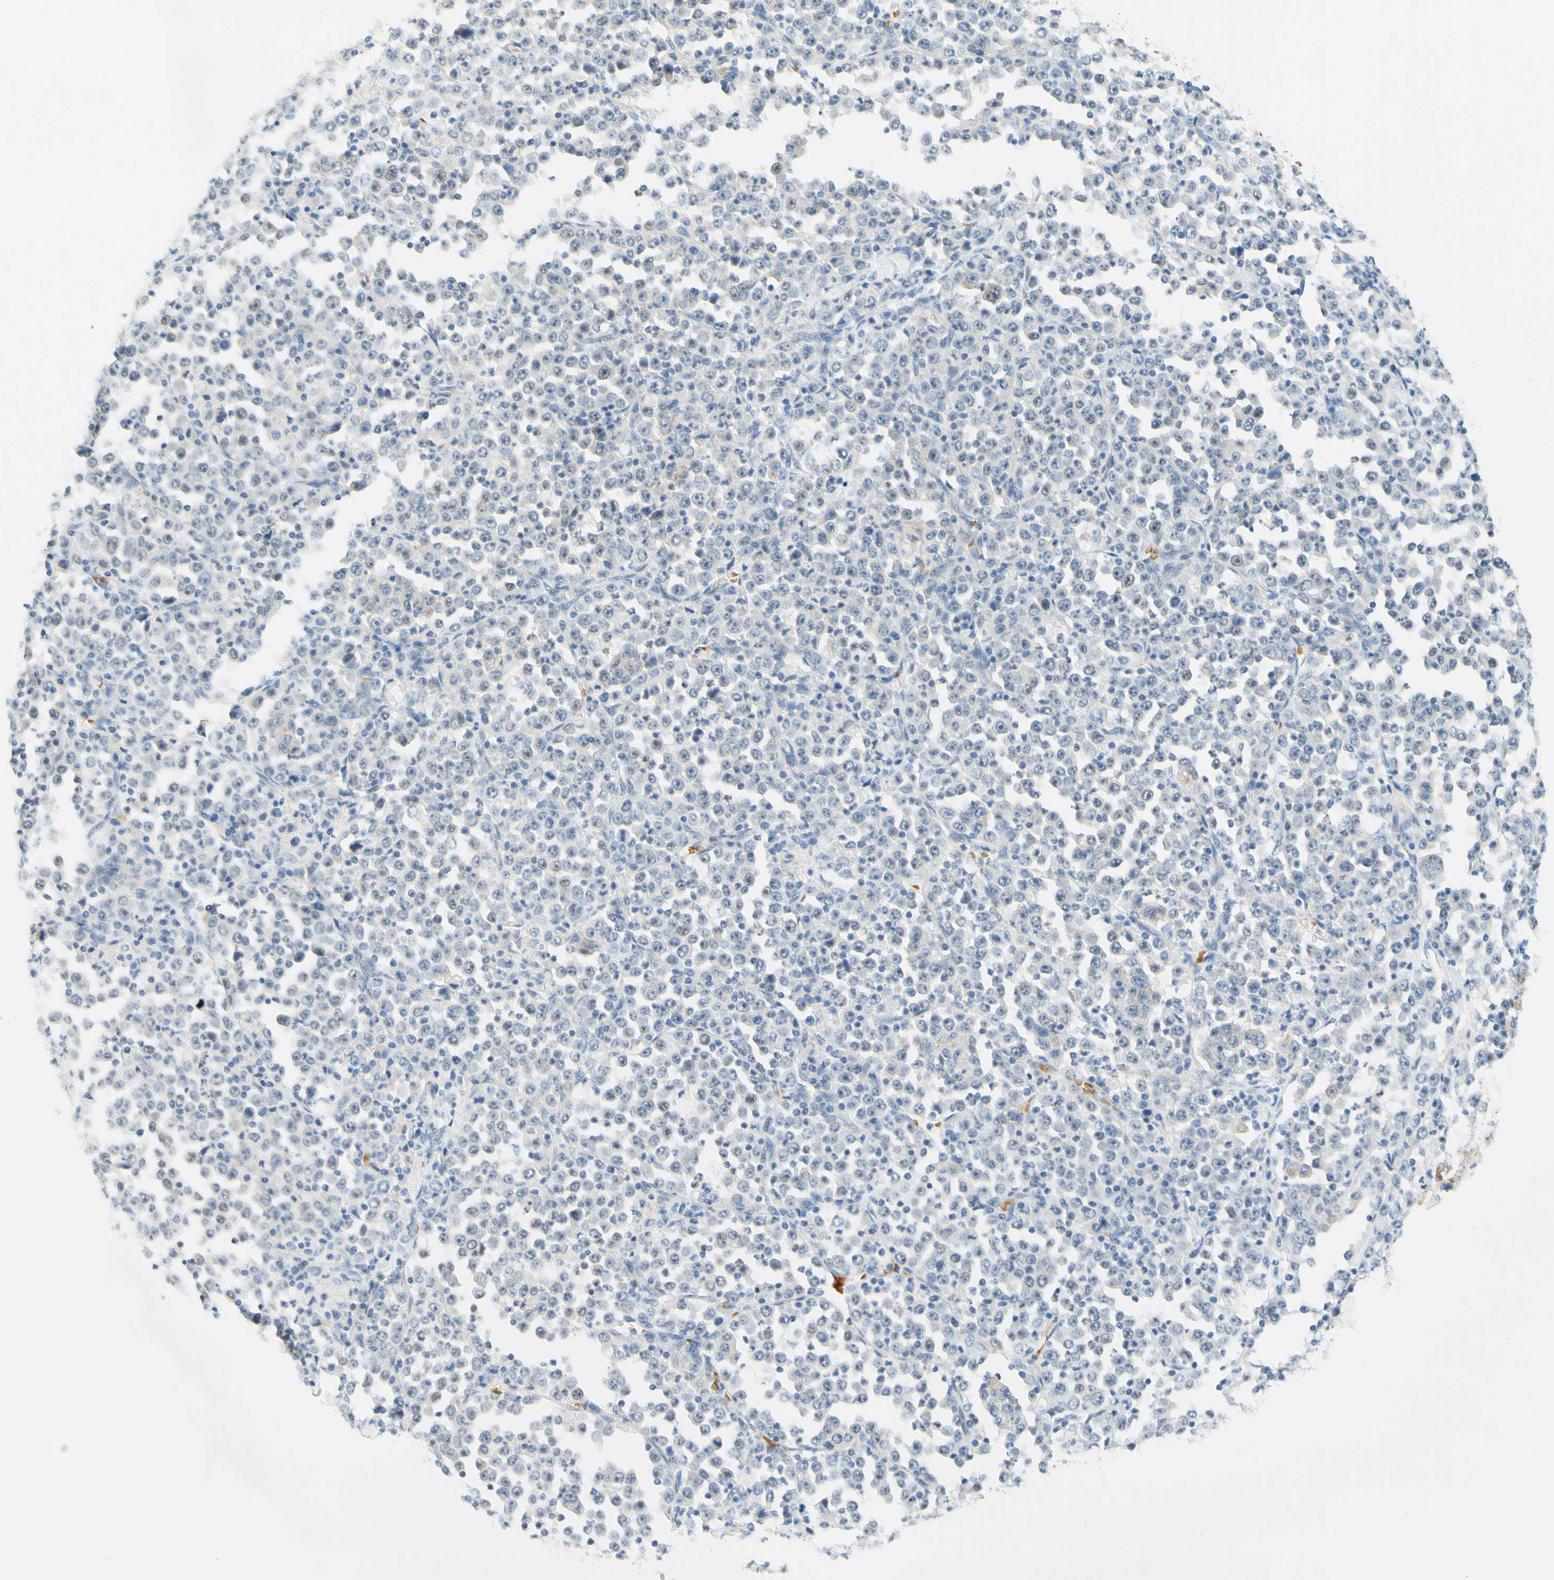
{"staining": {"intensity": "moderate", "quantity": "25%-75%", "location": "cytoplasmic/membranous"}, "tissue": "stomach cancer", "cell_type": "Tumor cells", "image_type": "cancer", "snomed": [{"axis": "morphology", "description": "Normal tissue, NOS"}, {"axis": "morphology", "description": "Adenocarcinoma, NOS"}, {"axis": "topography", "description": "Stomach, upper"}, {"axis": "topography", "description": "Stomach"}], "caption": "Brown immunohistochemical staining in human adenocarcinoma (stomach) exhibits moderate cytoplasmic/membranous expression in approximately 25%-75% of tumor cells.", "gene": "ENTREP2", "patient": {"sex": "male", "age": 59}}